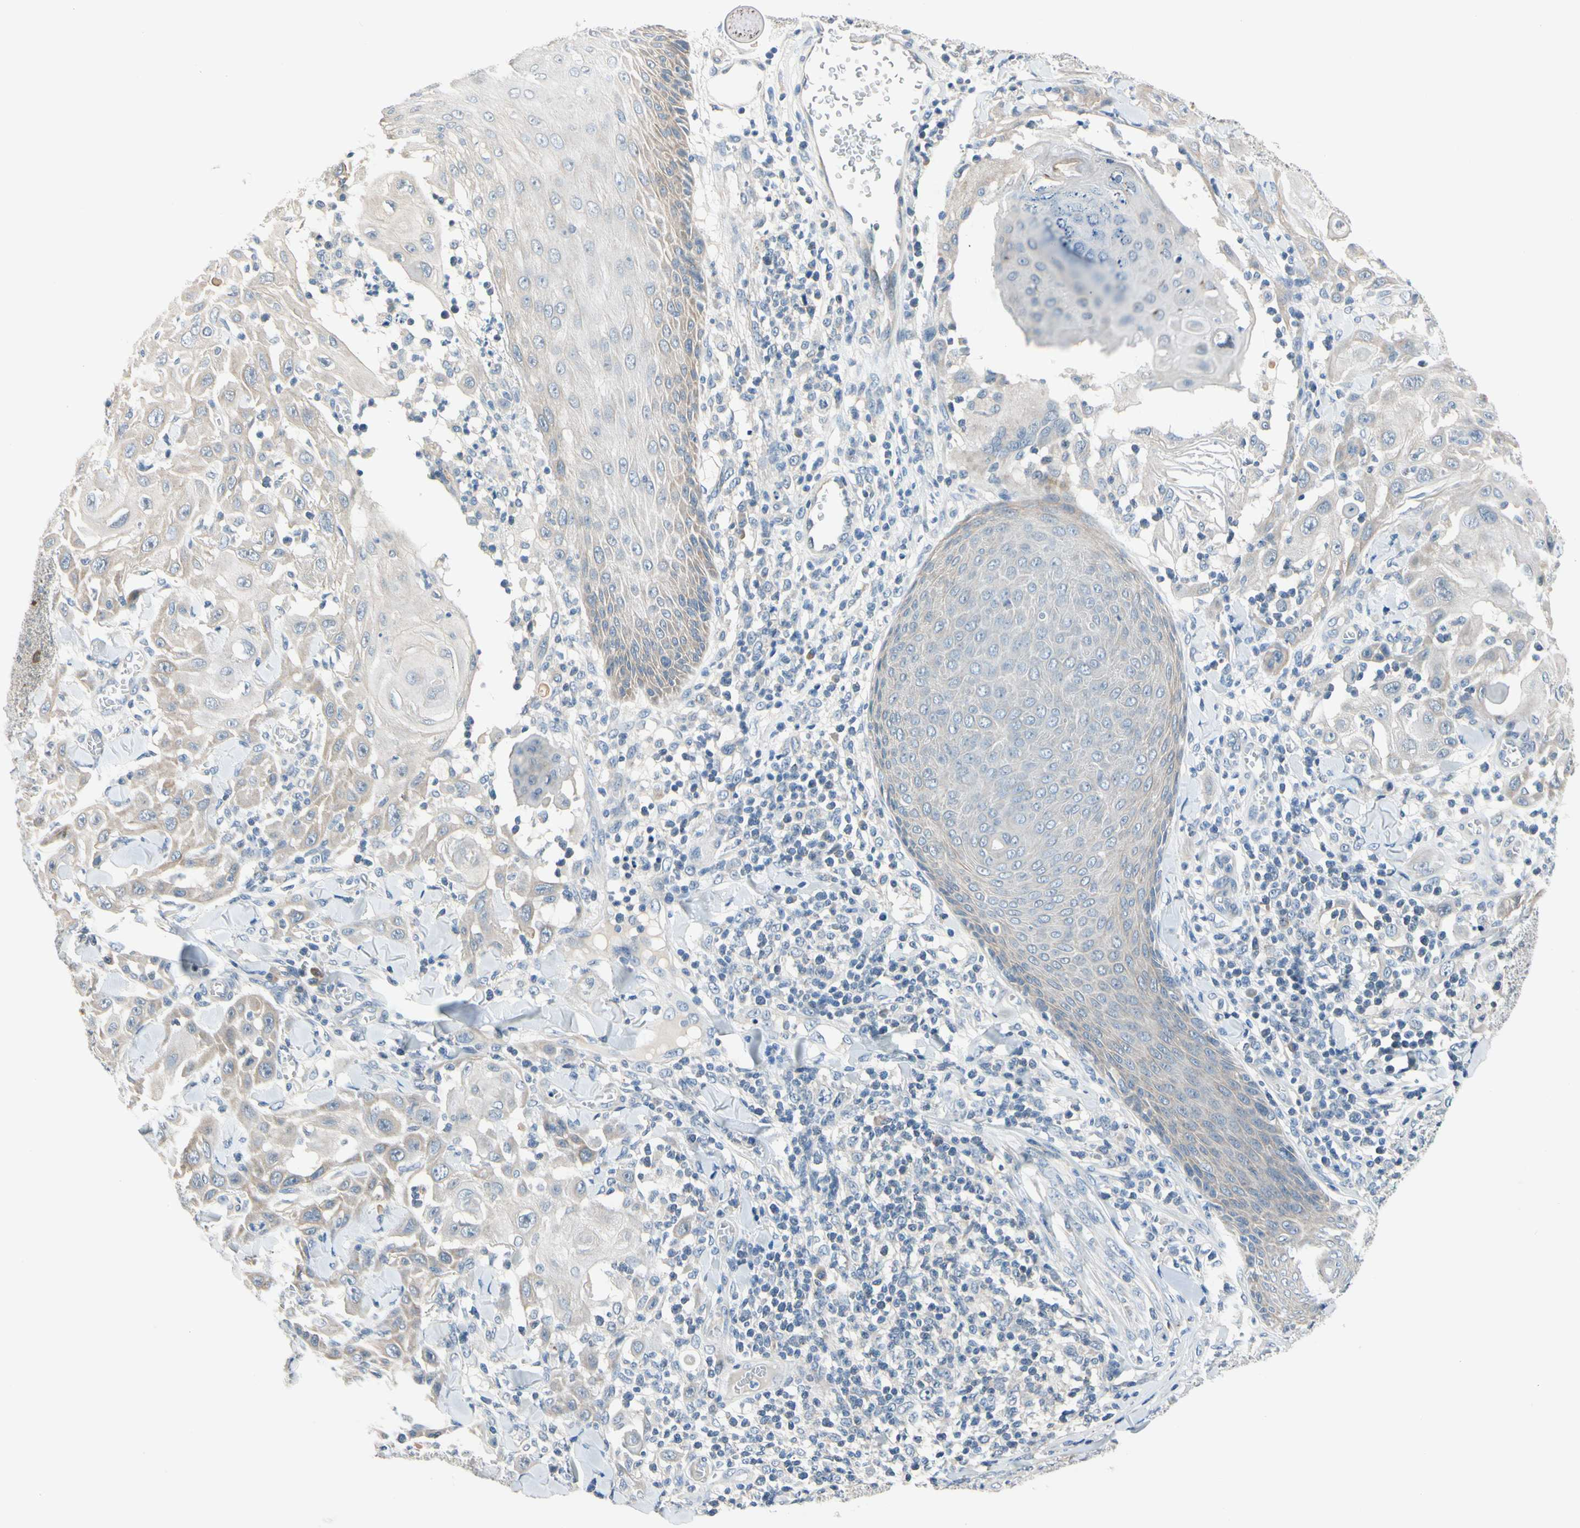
{"staining": {"intensity": "negative", "quantity": "none", "location": "none"}, "tissue": "skin cancer", "cell_type": "Tumor cells", "image_type": "cancer", "snomed": [{"axis": "morphology", "description": "Squamous cell carcinoma, NOS"}, {"axis": "topography", "description": "Skin"}], "caption": "This micrograph is of skin cancer stained with immunohistochemistry to label a protein in brown with the nuclei are counter-stained blue. There is no staining in tumor cells. (Immunohistochemistry (ihc), brightfield microscopy, high magnification).", "gene": "SLC27A6", "patient": {"sex": "male", "age": 24}}